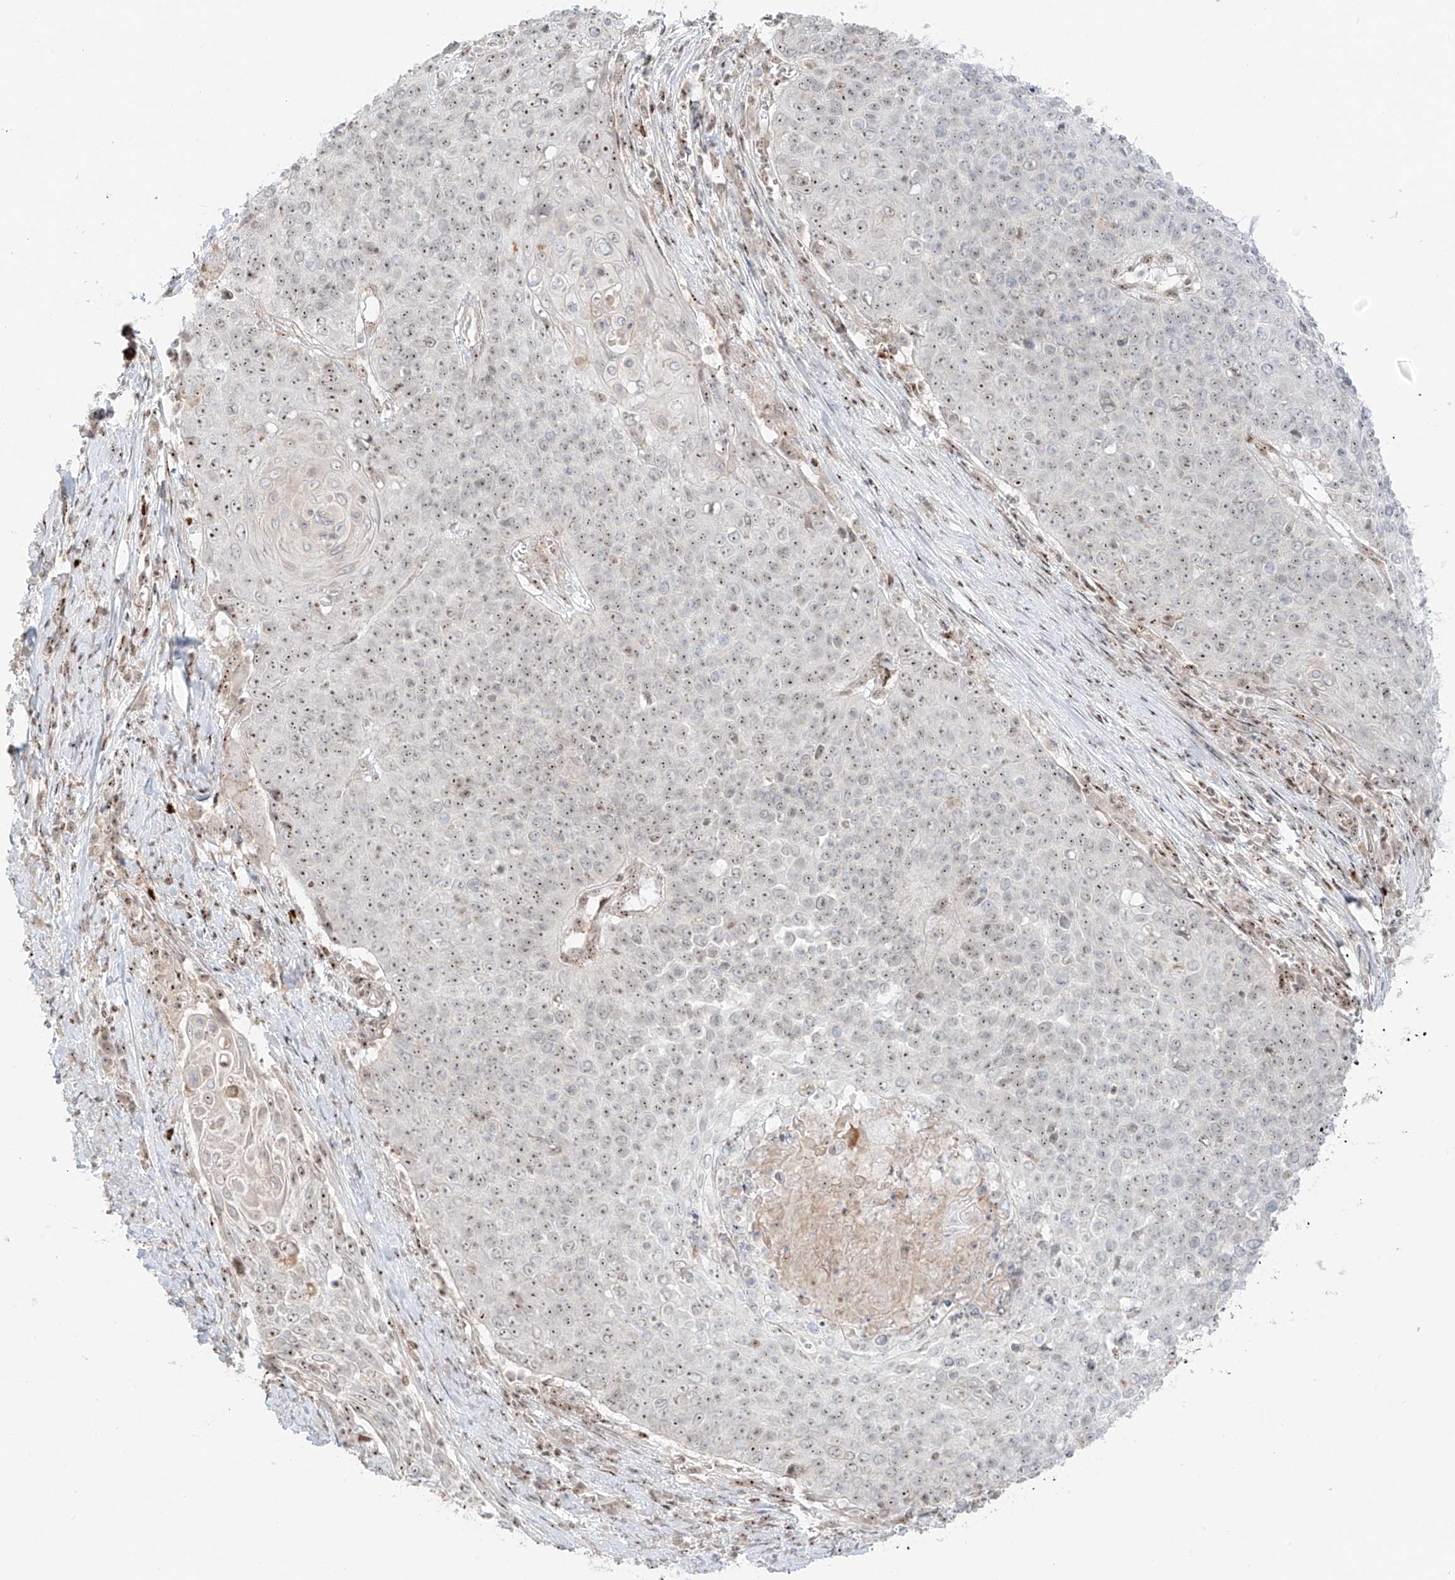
{"staining": {"intensity": "moderate", "quantity": "25%-75%", "location": "nuclear"}, "tissue": "cervical cancer", "cell_type": "Tumor cells", "image_type": "cancer", "snomed": [{"axis": "morphology", "description": "Squamous cell carcinoma, NOS"}, {"axis": "topography", "description": "Cervix"}], "caption": "Protein analysis of cervical cancer tissue shows moderate nuclear expression in approximately 25%-75% of tumor cells.", "gene": "ZNF512", "patient": {"sex": "female", "age": 39}}